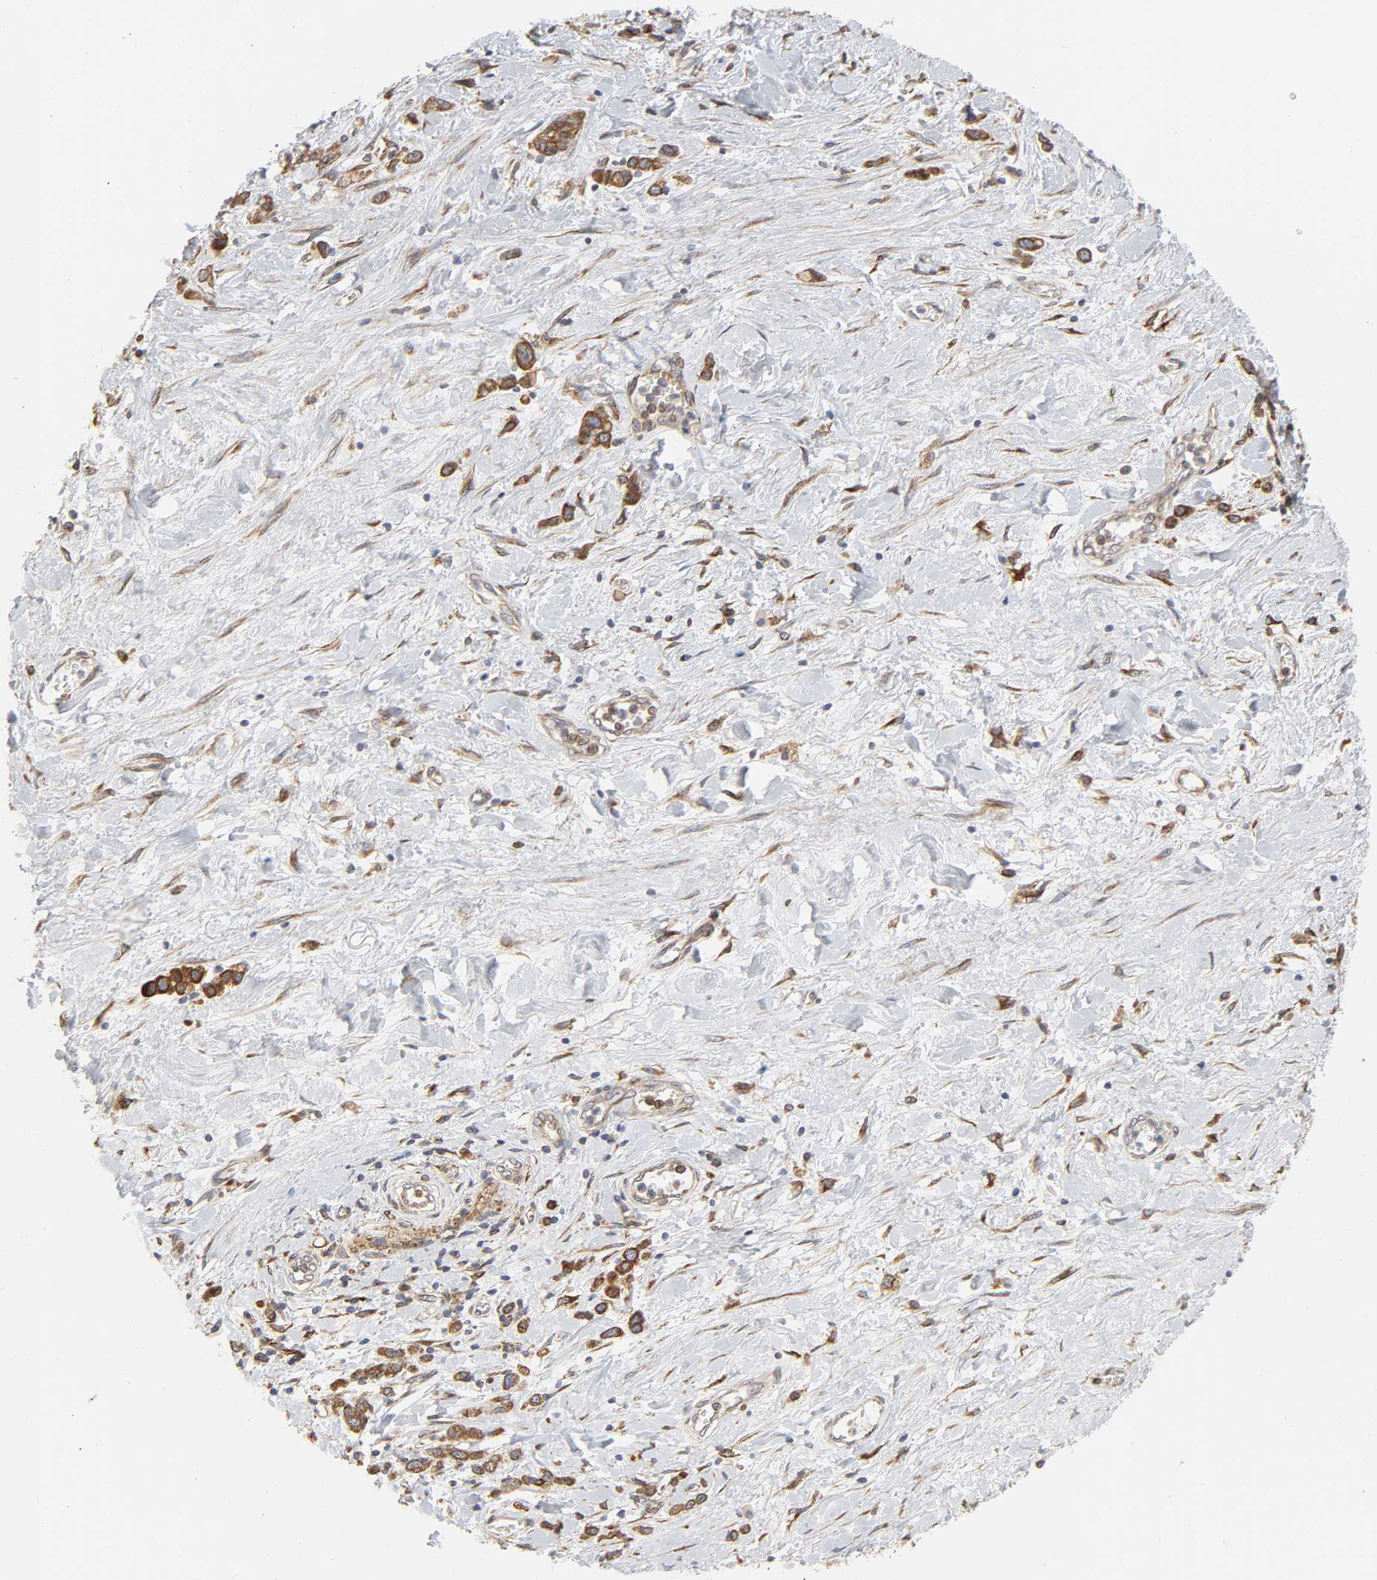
{"staining": {"intensity": "strong", "quantity": ">75%", "location": "cytoplasmic/membranous"}, "tissue": "stomach cancer", "cell_type": "Tumor cells", "image_type": "cancer", "snomed": [{"axis": "morphology", "description": "Normal tissue, NOS"}, {"axis": "morphology", "description": "Adenocarcinoma, NOS"}, {"axis": "morphology", "description": "Adenocarcinoma, High grade"}, {"axis": "topography", "description": "Stomach, upper"}, {"axis": "topography", "description": "Stomach"}], "caption": "The histopathology image shows a brown stain indicating the presence of a protein in the cytoplasmic/membranous of tumor cells in stomach adenocarcinoma. Using DAB (brown) and hematoxylin (blue) stains, captured at high magnification using brightfield microscopy.", "gene": "POR", "patient": {"sex": "female", "age": 65}}